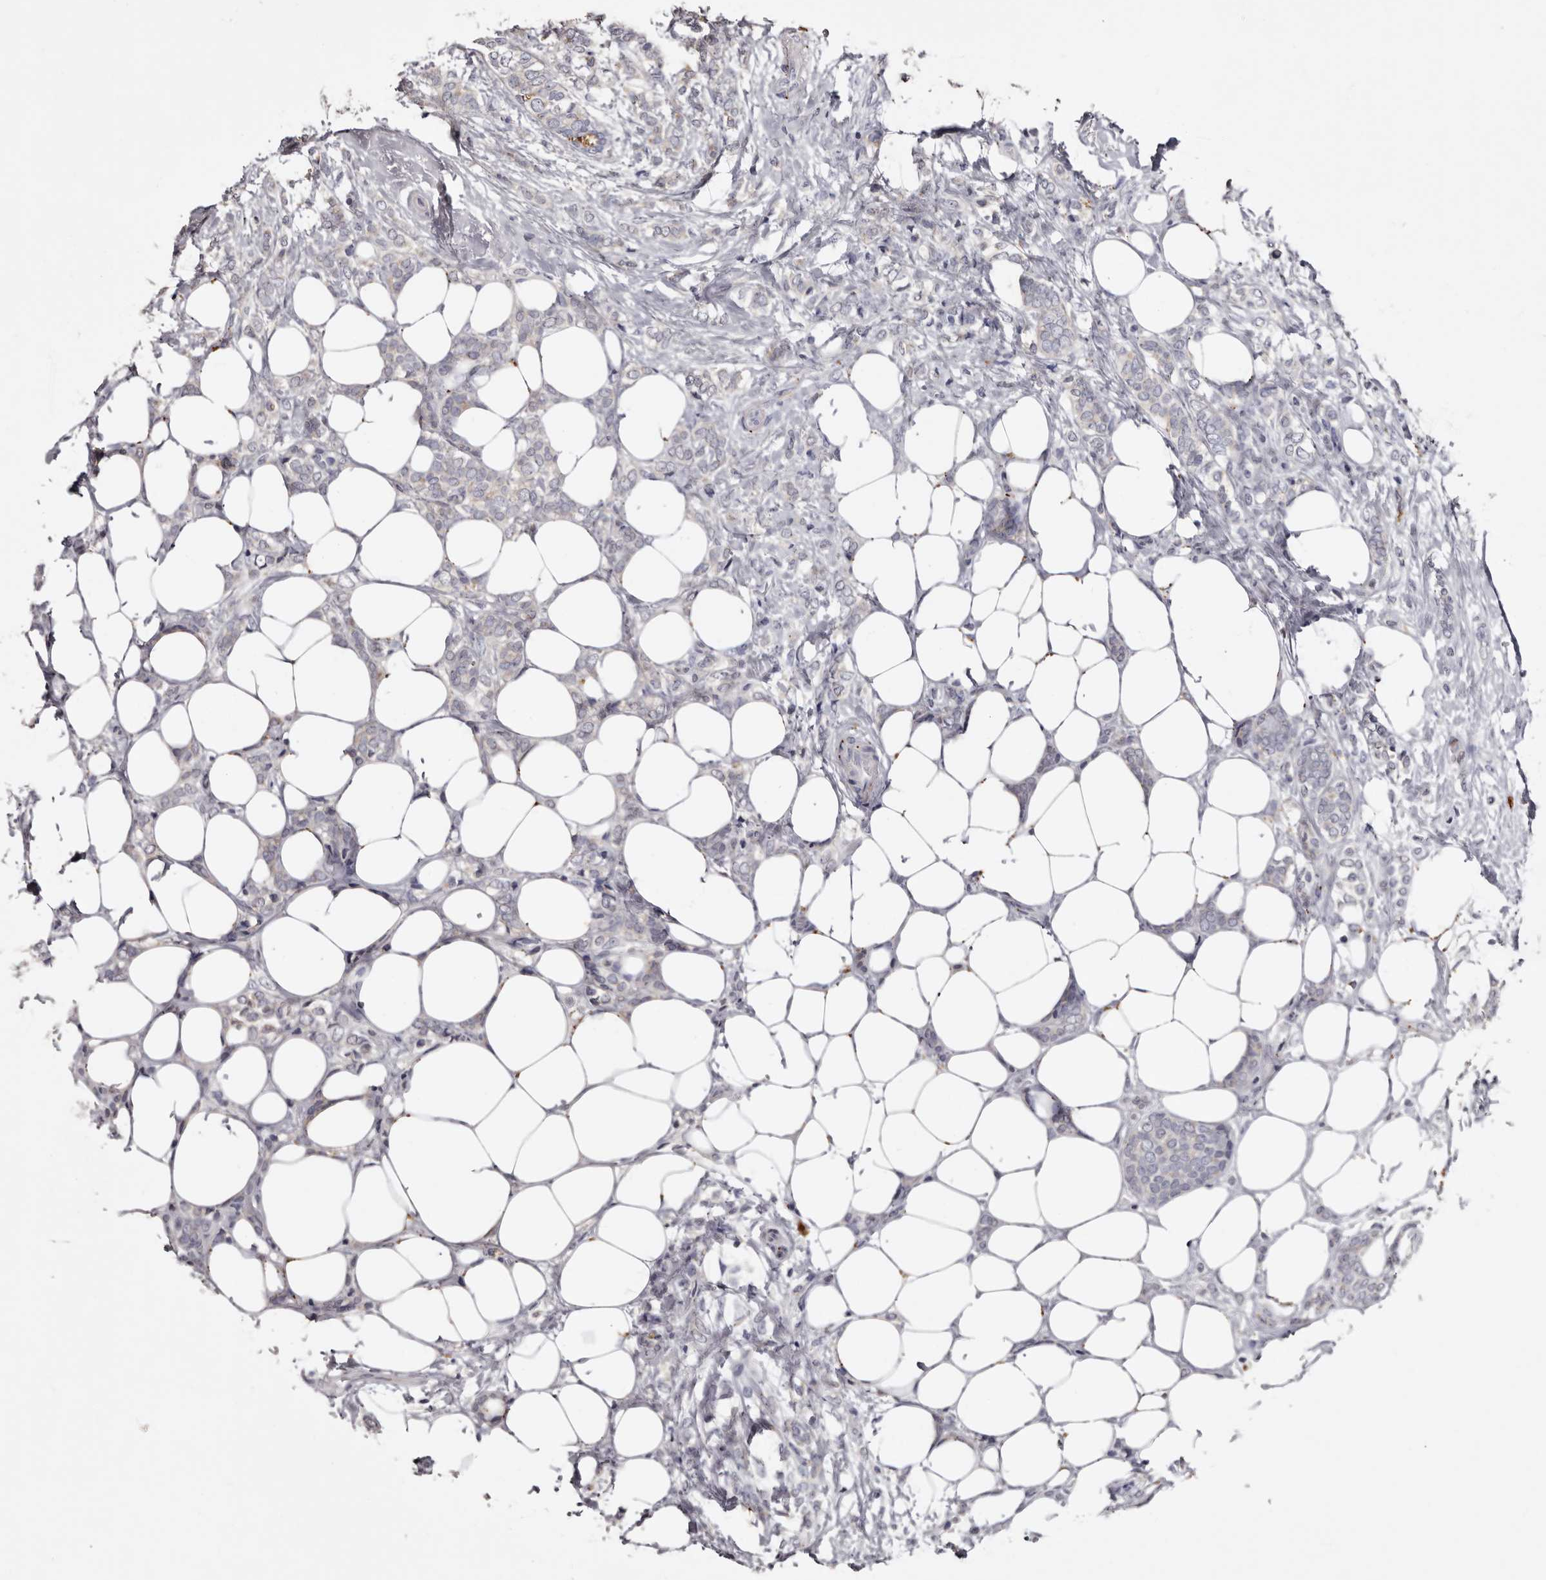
{"staining": {"intensity": "negative", "quantity": "none", "location": "none"}, "tissue": "breast cancer", "cell_type": "Tumor cells", "image_type": "cancer", "snomed": [{"axis": "morphology", "description": "Lobular carcinoma"}, {"axis": "topography", "description": "Breast"}], "caption": "Immunohistochemical staining of human lobular carcinoma (breast) displays no significant staining in tumor cells. (DAB (3,3'-diaminobenzidine) immunohistochemistry (IHC) with hematoxylin counter stain).", "gene": "SLC10A4", "patient": {"sex": "female", "age": 50}}